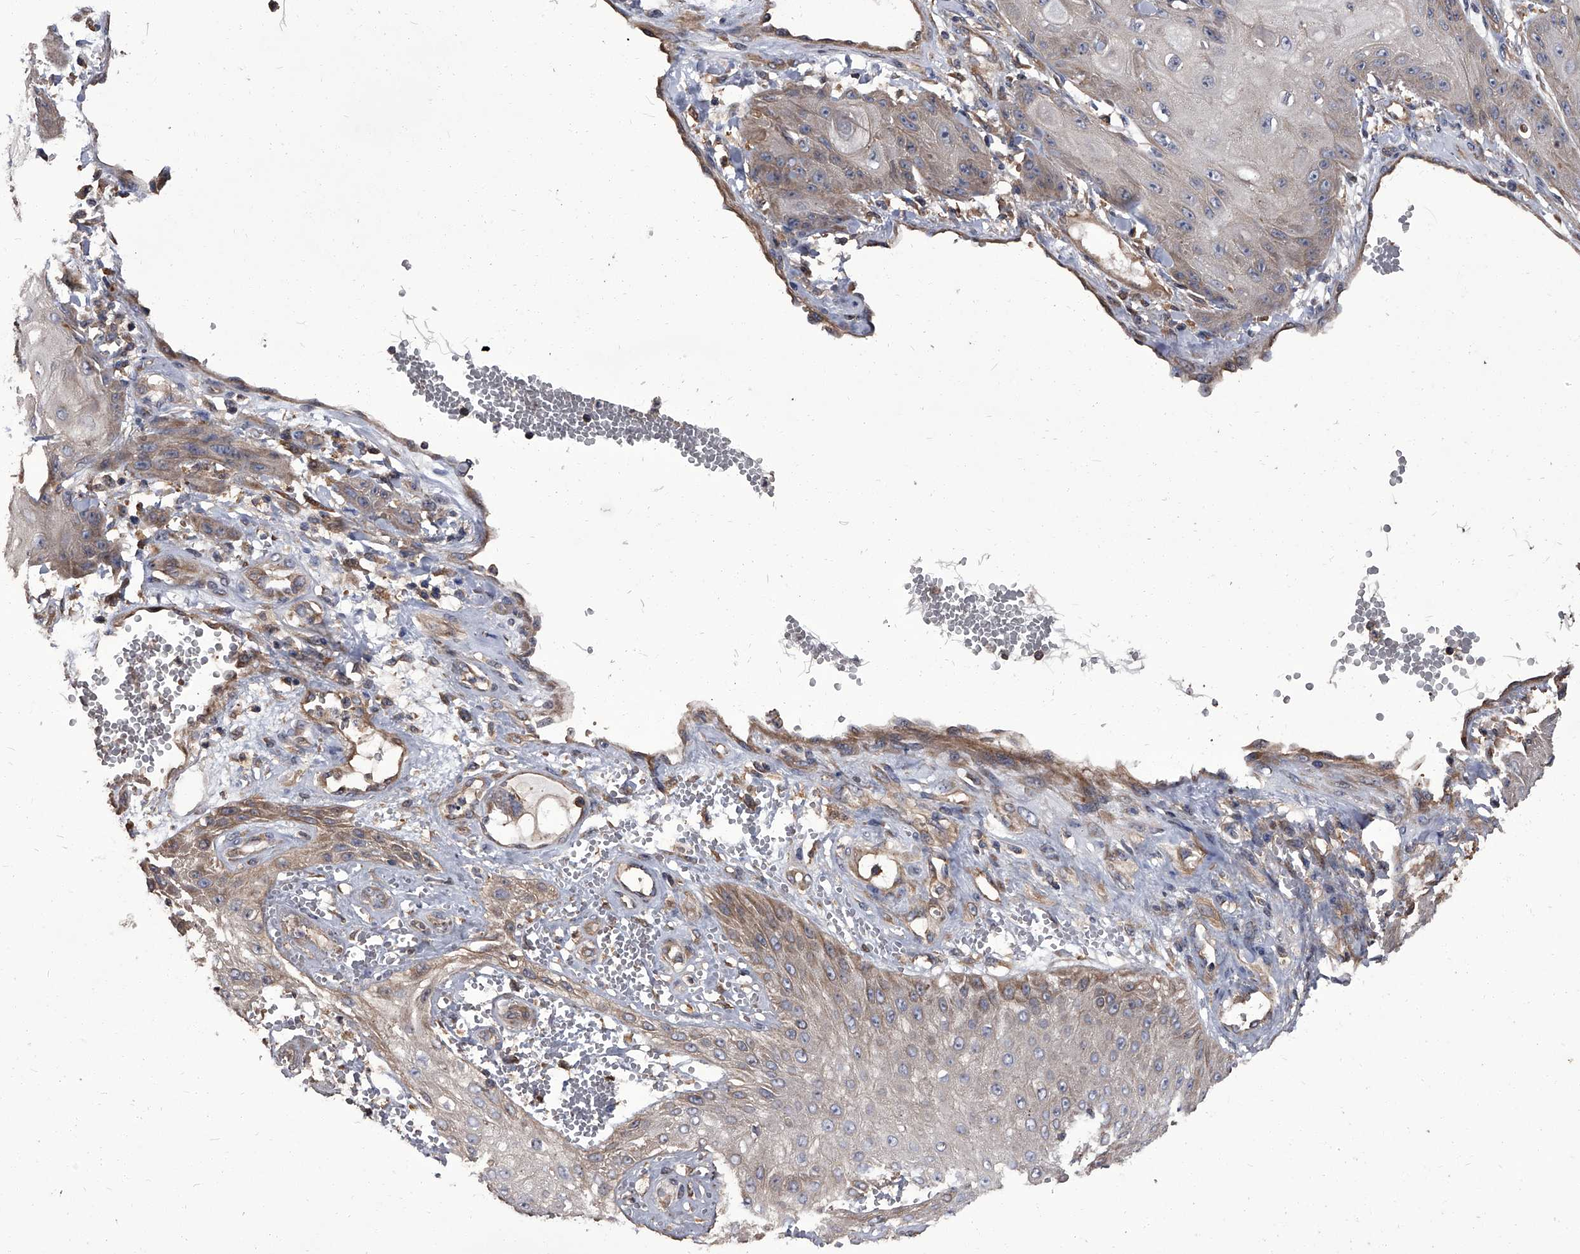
{"staining": {"intensity": "weak", "quantity": "<25%", "location": "cytoplasmic/membranous"}, "tissue": "skin cancer", "cell_type": "Tumor cells", "image_type": "cancer", "snomed": [{"axis": "morphology", "description": "Squamous cell carcinoma, NOS"}, {"axis": "topography", "description": "Skin"}], "caption": "IHC image of human squamous cell carcinoma (skin) stained for a protein (brown), which reveals no expression in tumor cells.", "gene": "STK36", "patient": {"sex": "male", "age": 74}}